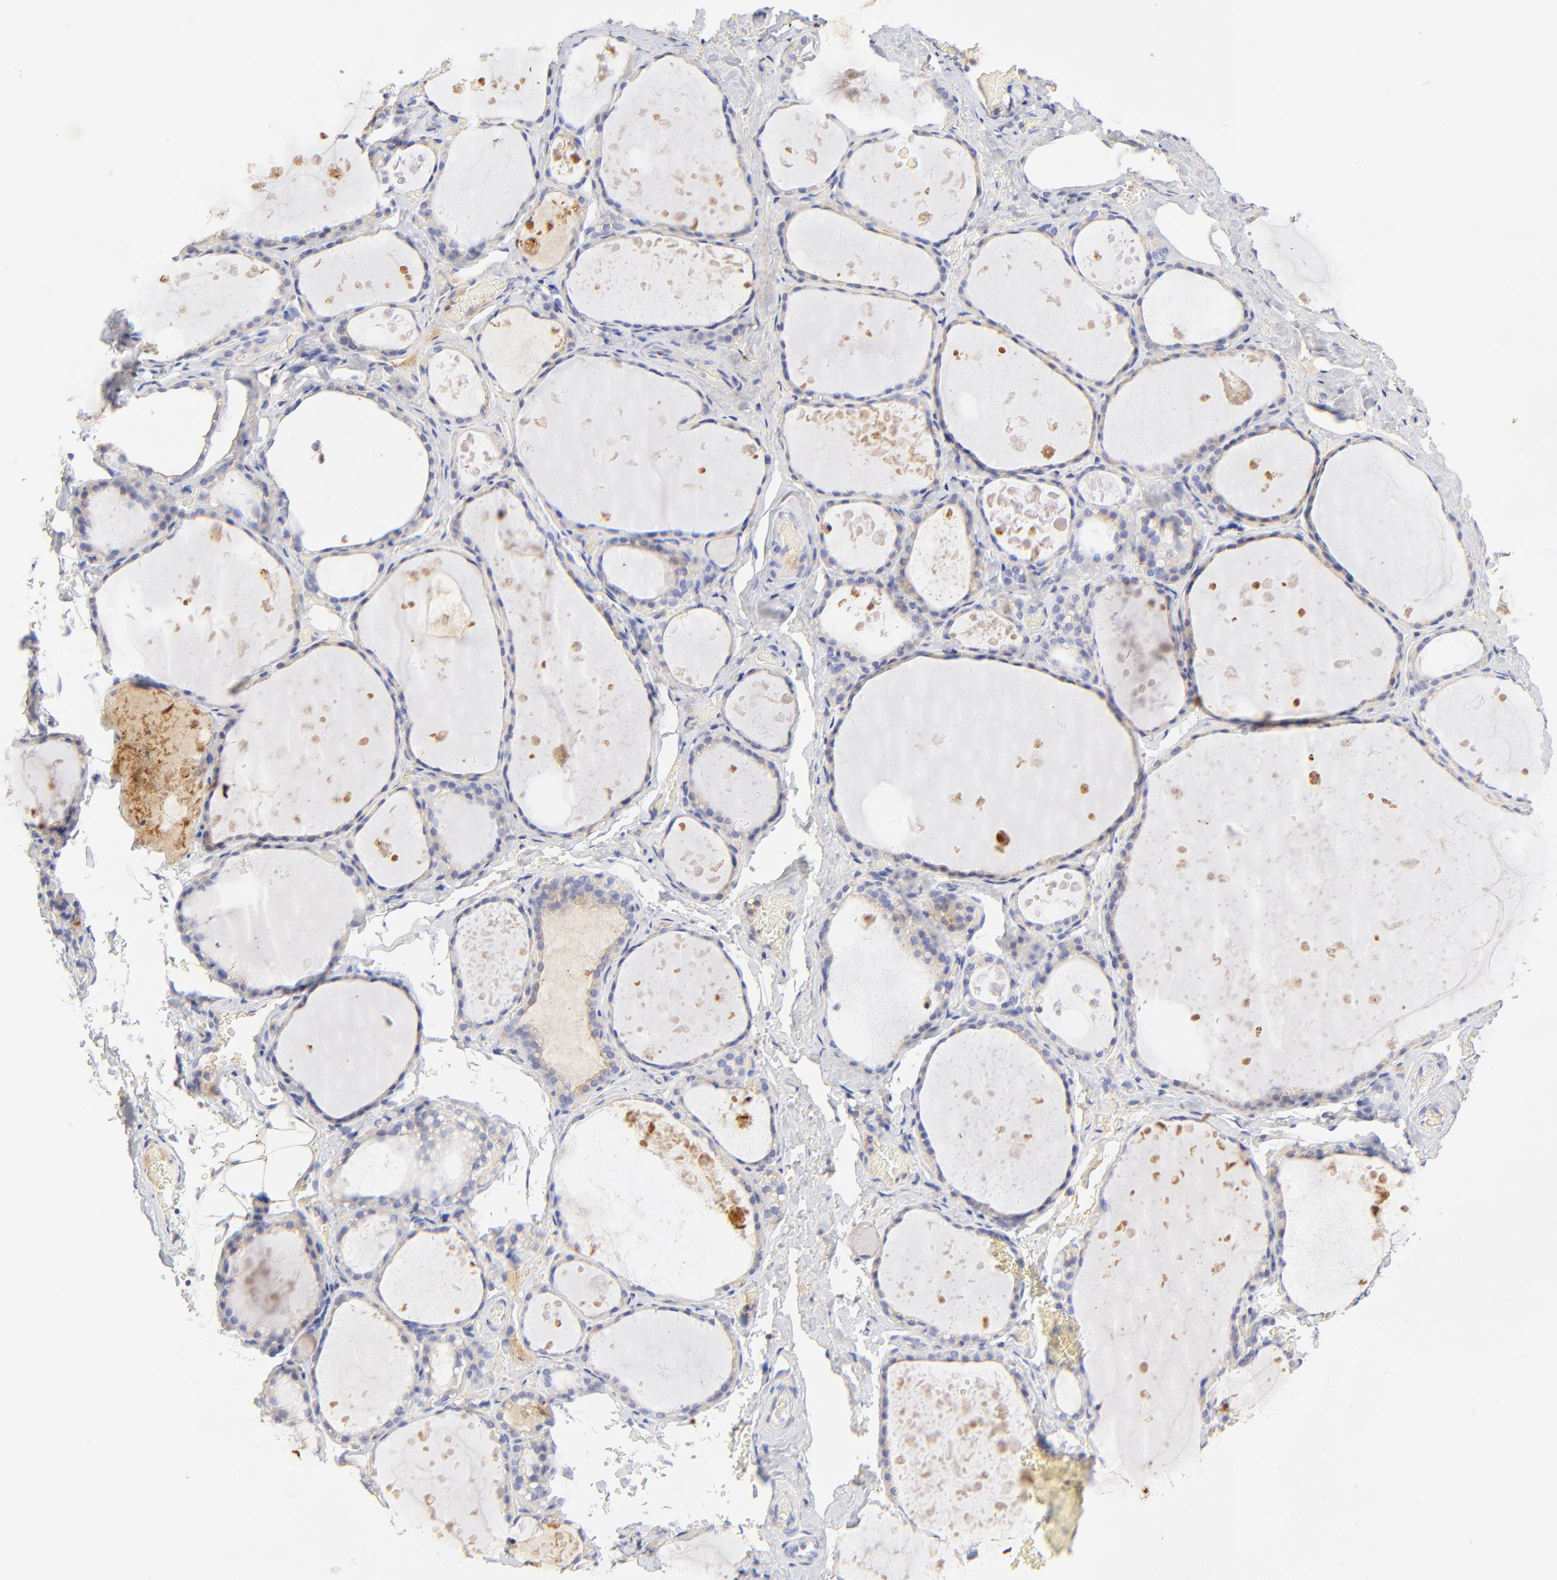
{"staining": {"intensity": "weak", "quantity": "<25%", "location": "cytoplasmic/membranous"}, "tissue": "thyroid gland", "cell_type": "Glandular cells", "image_type": "normal", "snomed": [{"axis": "morphology", "description": "Normal tissue, NOS"}, {"axis": "topography", "description": "Thyroid gland"}], "caption": "High power microscopy micrograph of an immunohistochemistry image of normal thyroid gland, revealing no significant positivity in glandular cells.", "gene": "MDGA2", "patient": {"sex": "male", "age": 61}}